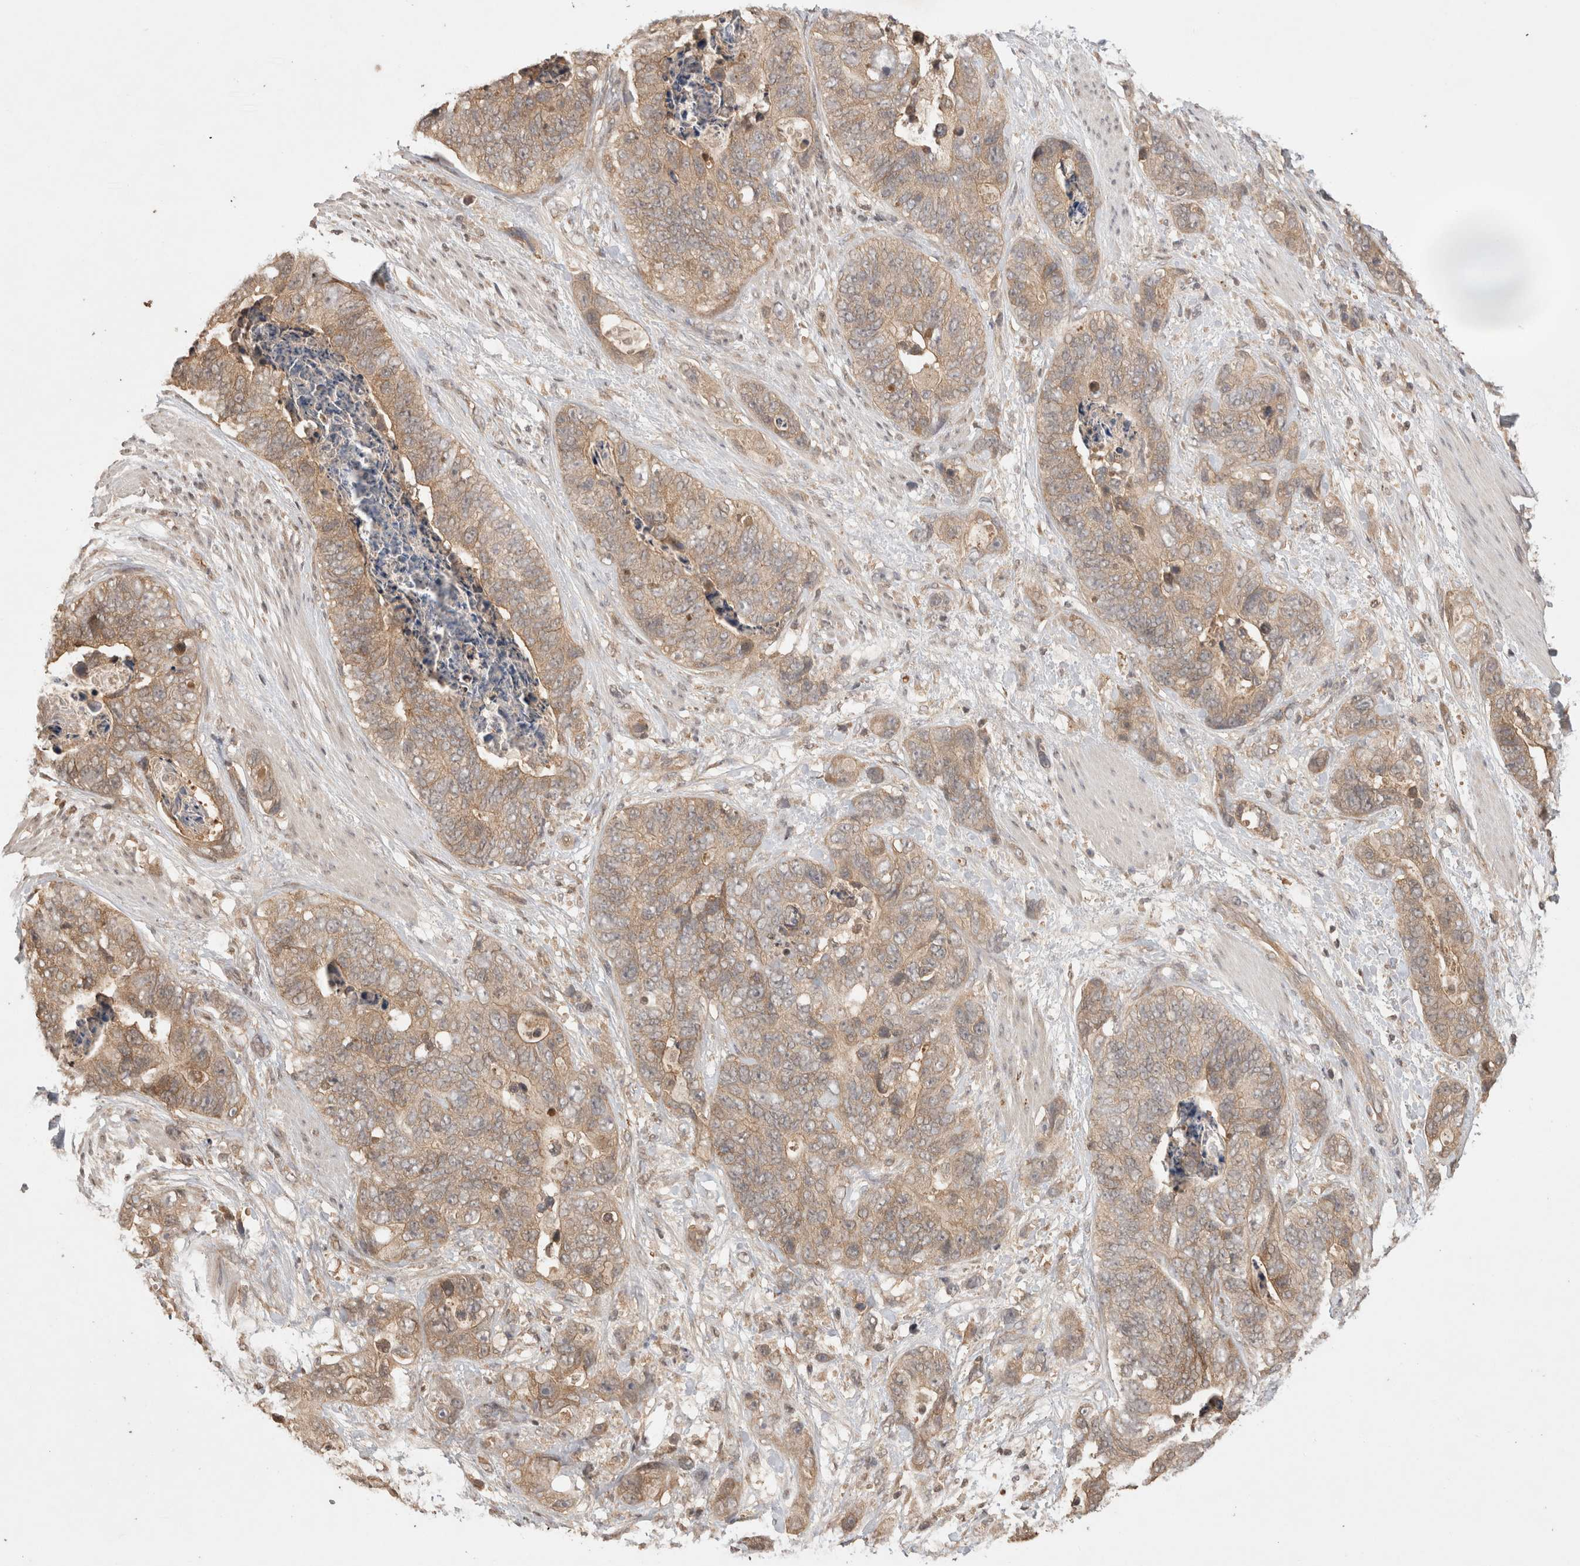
{"staining": {"intensity": "weak", "quantity": ">75%", "location": "cytoplasmic/membranous"}, "tissue": "stomach cancer", "cell_type": "Tumor cells", "image_type": "cancer", "snomed": [{"axis": "morphology", "description": "Normal tissue, NOS"}, {"axis": "morphology", "description": "Adenocarcinoma, NOS"}, {"axis": "topography", "description": "Stomach"}], "caption": "Immunohistochemical staining of human stomach adenocarcinoma reveals low levels of weak cytoplasmic/membranous staining in approximately >75% of tumor cells.", "gene": "PRMT3", "patient": {"sex": "female", "age": 89}}